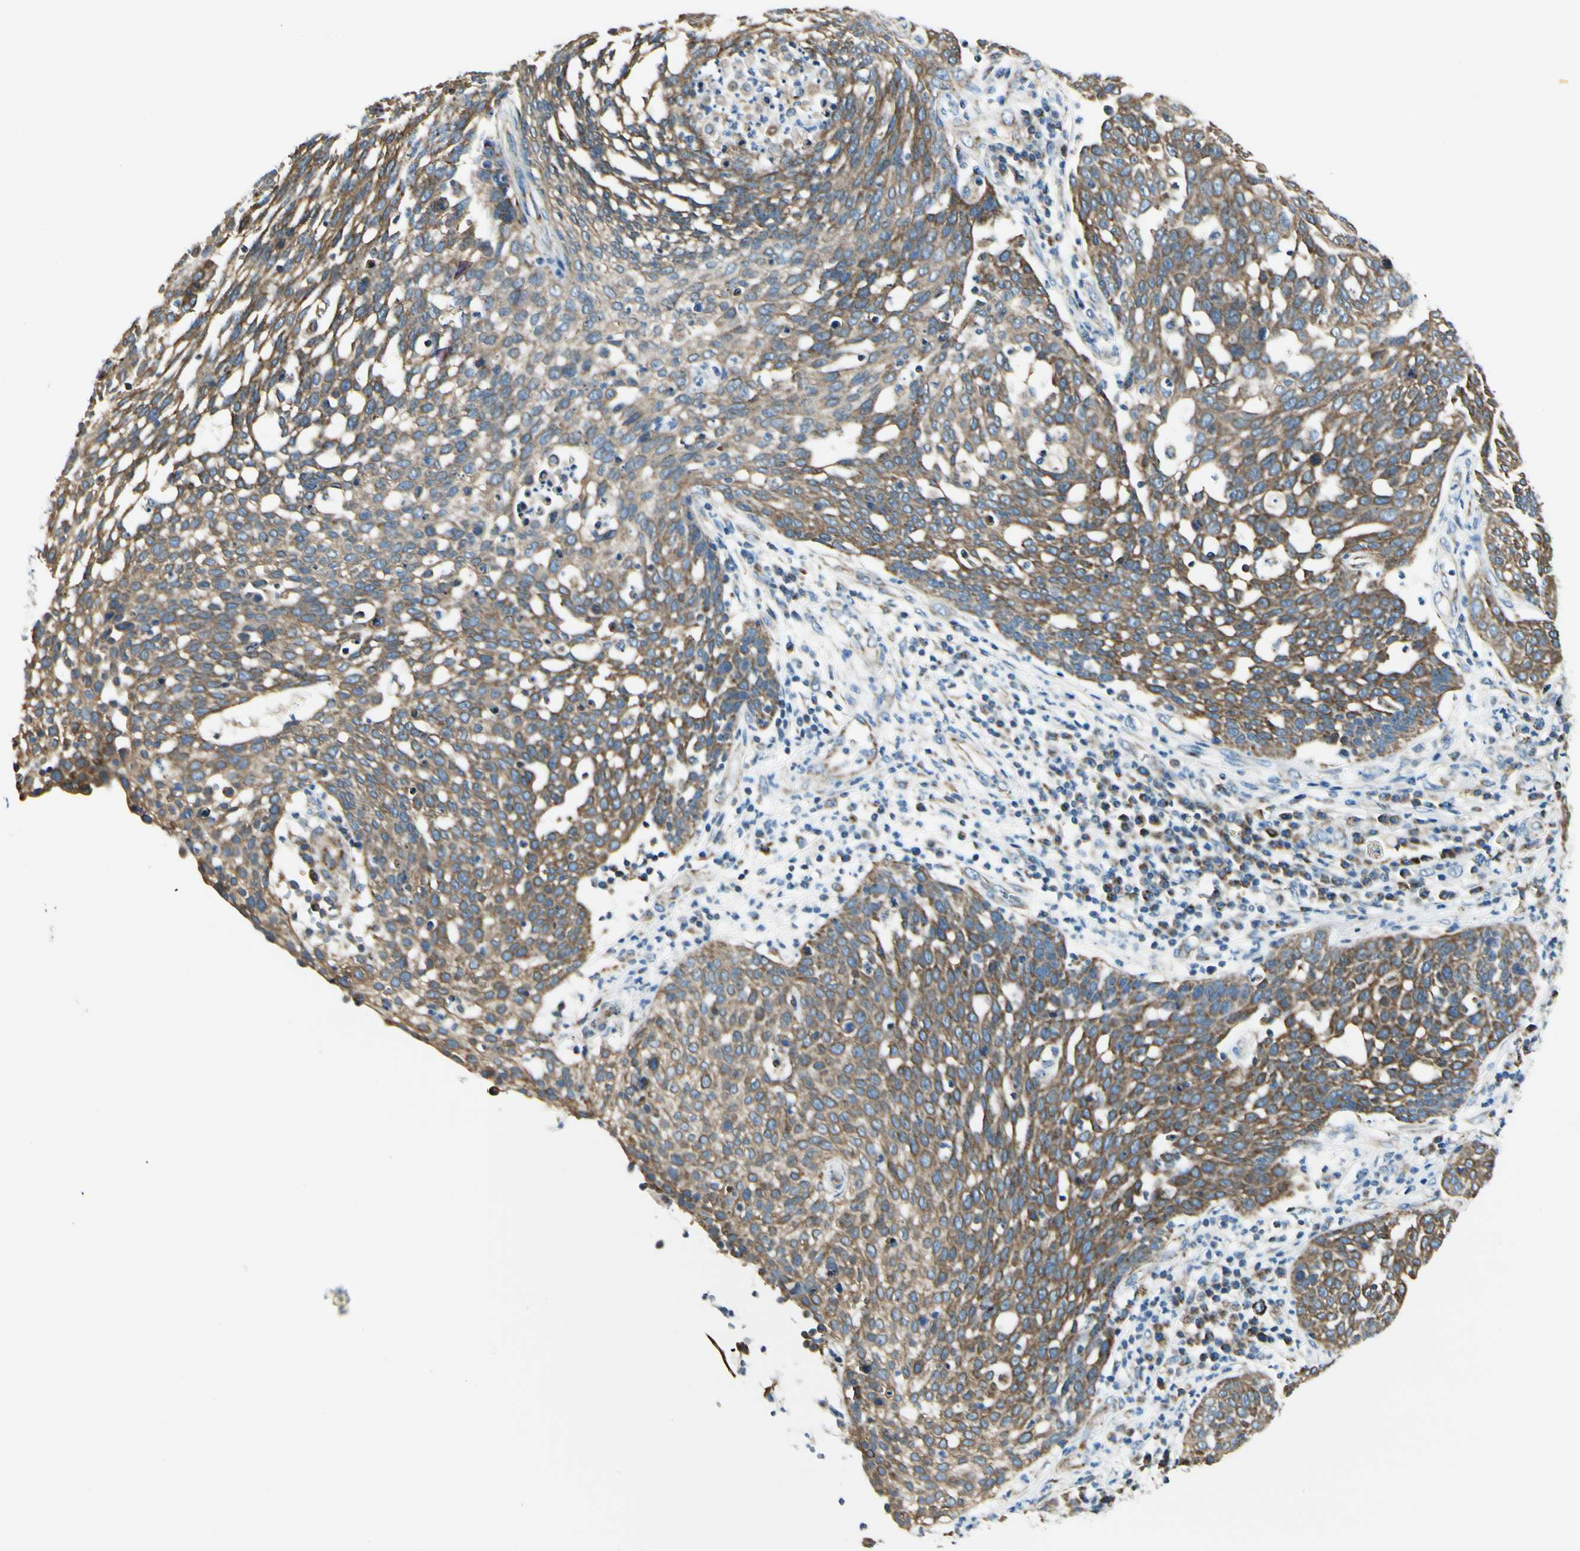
{"staining": {"intensity": "moderate", "quantity": ">75%", "location": "cytoplasmic/membranous"}, "tissue": "cervical cancer", "cell_type": "Tumor cells", "image_type": "cancer", "snomed": [{"axis": "morphology", "description": "Squamous cell carcinoma, NOS"}, {"axis": "topography", "description": "Cervix"}], "caption": "IHC of cervical cancer exhibits medium levels of moderate cytoplasmic/membranous positivity in about >75% of tumor cells.", "gene": "EPHB3", "patient": {"sex": "female", "age": 34}}